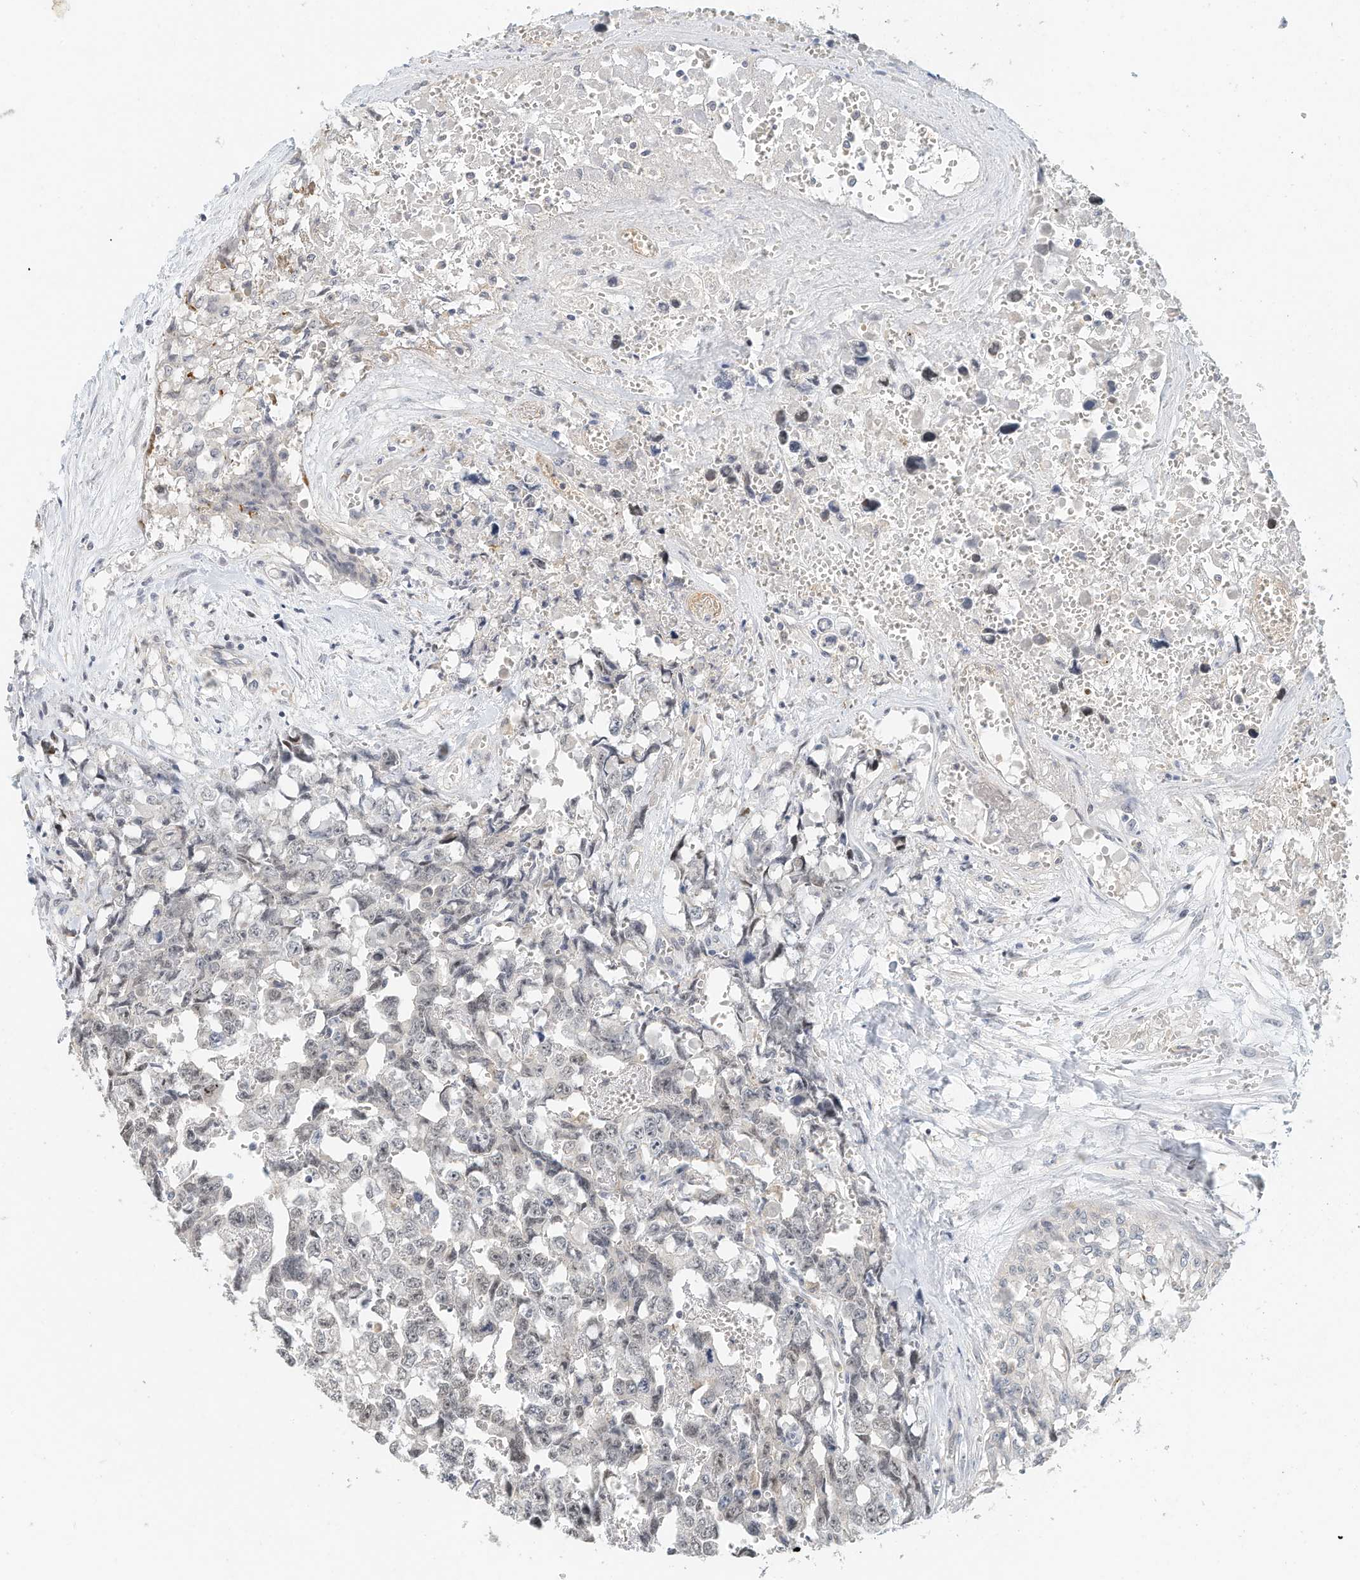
{"staining": {"intensity": "negative", "quantity": "none", "location": "none"}, "tissue": "testis cancer", "cell_type": "Tumor cells", "image_type": "cancer", "snomed": [{"axis": "morphology", "description": "Carcinoma, Embryonal, NOS"}, {"axis": "topography", "description": "Testis"}], "caption": "Immunohistochemical staining of human testis embryonal carcinoma demonstrates no significant positivity in tumor cells. (Immunohistochemistry, brightfield microscopy, high magnification).", "gene": "MICAL1", "patient": {"sex": "male", "age": 31}}